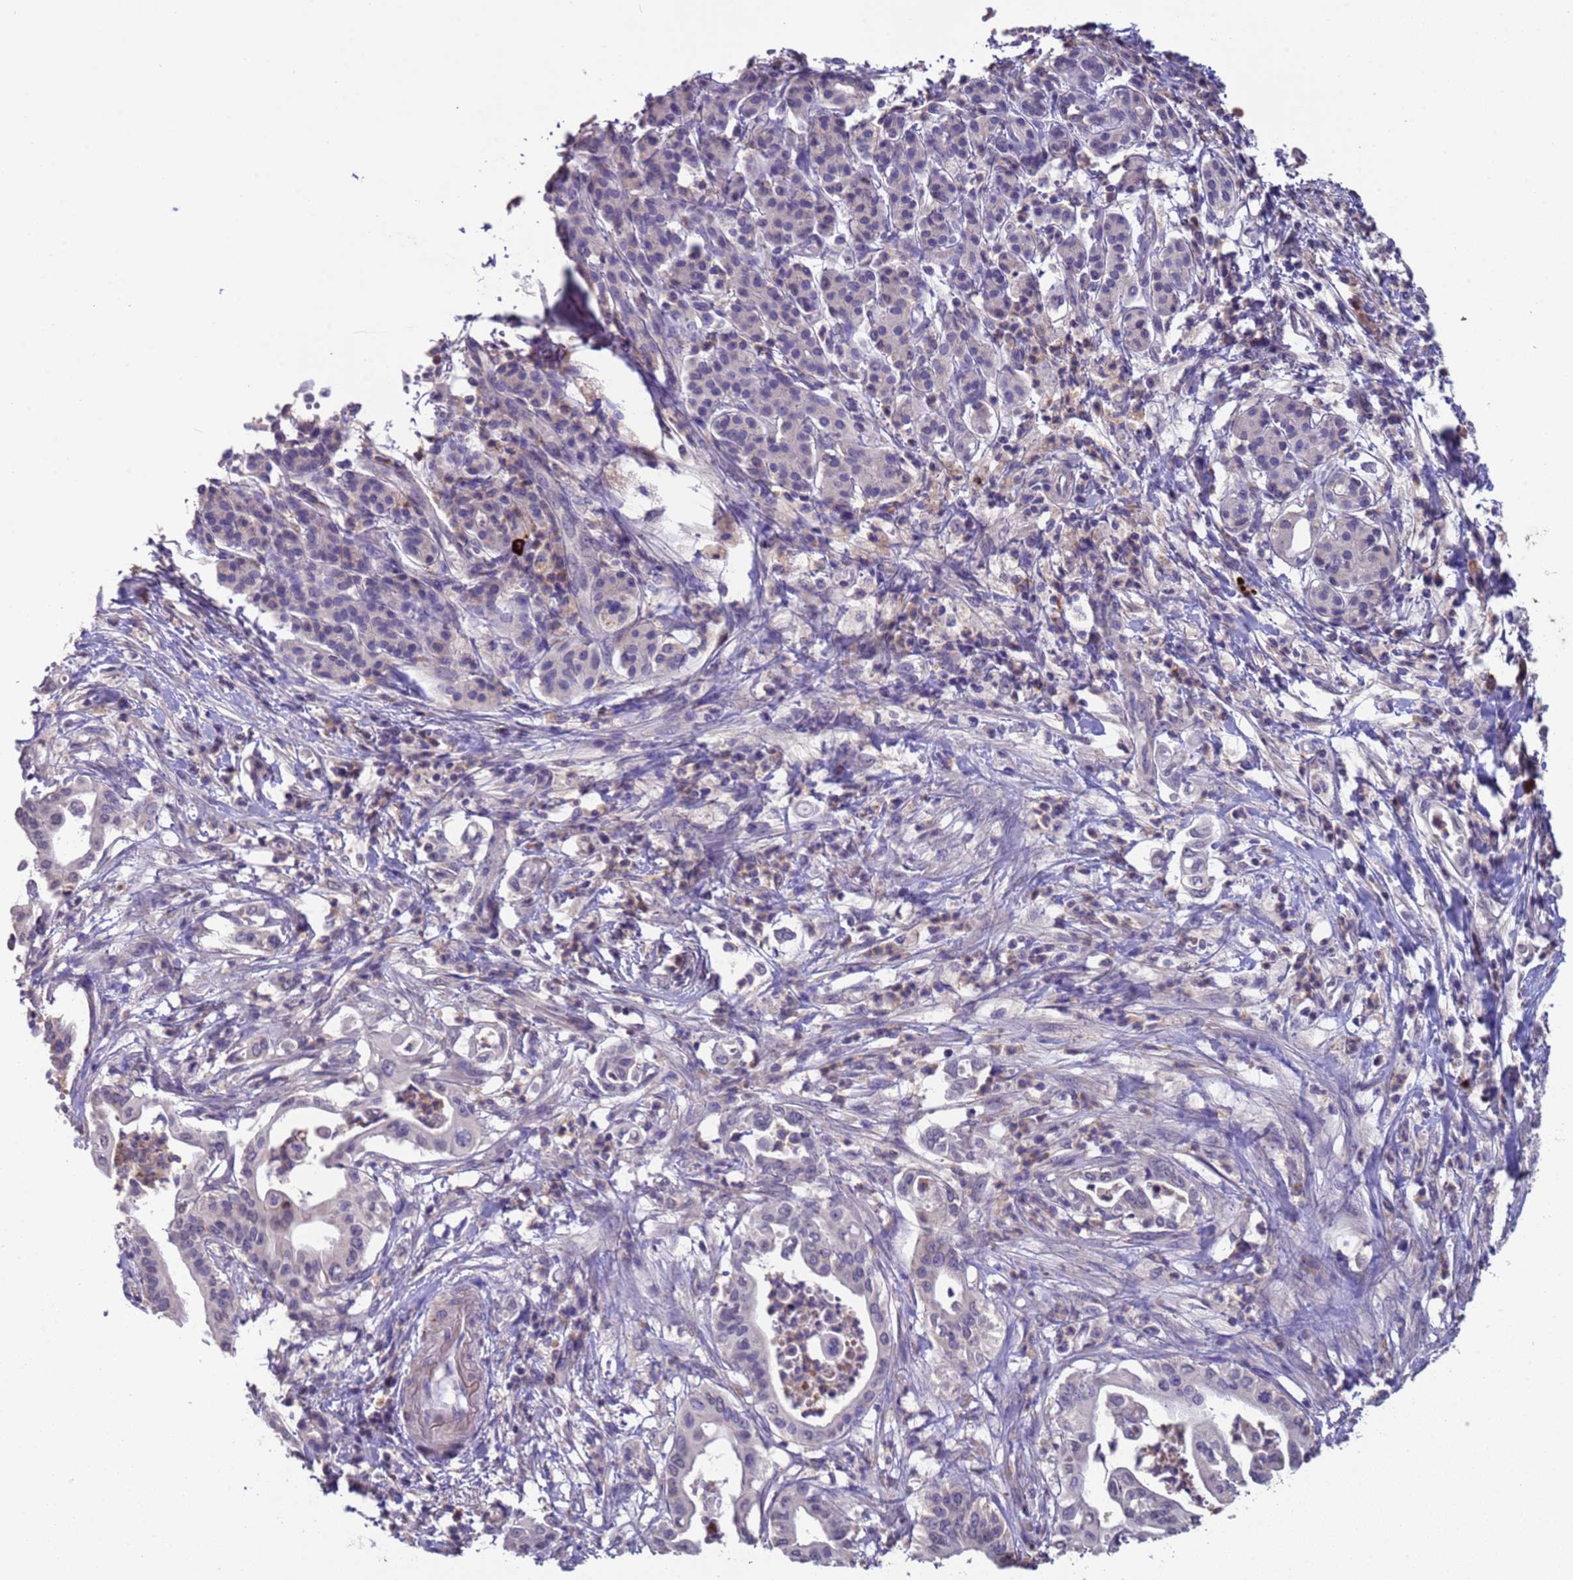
{"staining": {"intensity": "negative", "quantity": "none", "location": "none"}, "tissue": "pancreatic cancer", "cell_type": "Tumor cells", "image_type": "cancer", "snomed": [{"axis": "morphology", "description": "Adenocarcinoma, NOS"}, {"axis": "topography", "description": "Pancreas"}], "caption": "This is an IHC image of pancreatic adenocarcinoma. There is no staining in tumor cells.", "gene": "ZNF248", "patient": {"sex": "female", "age": 77}}